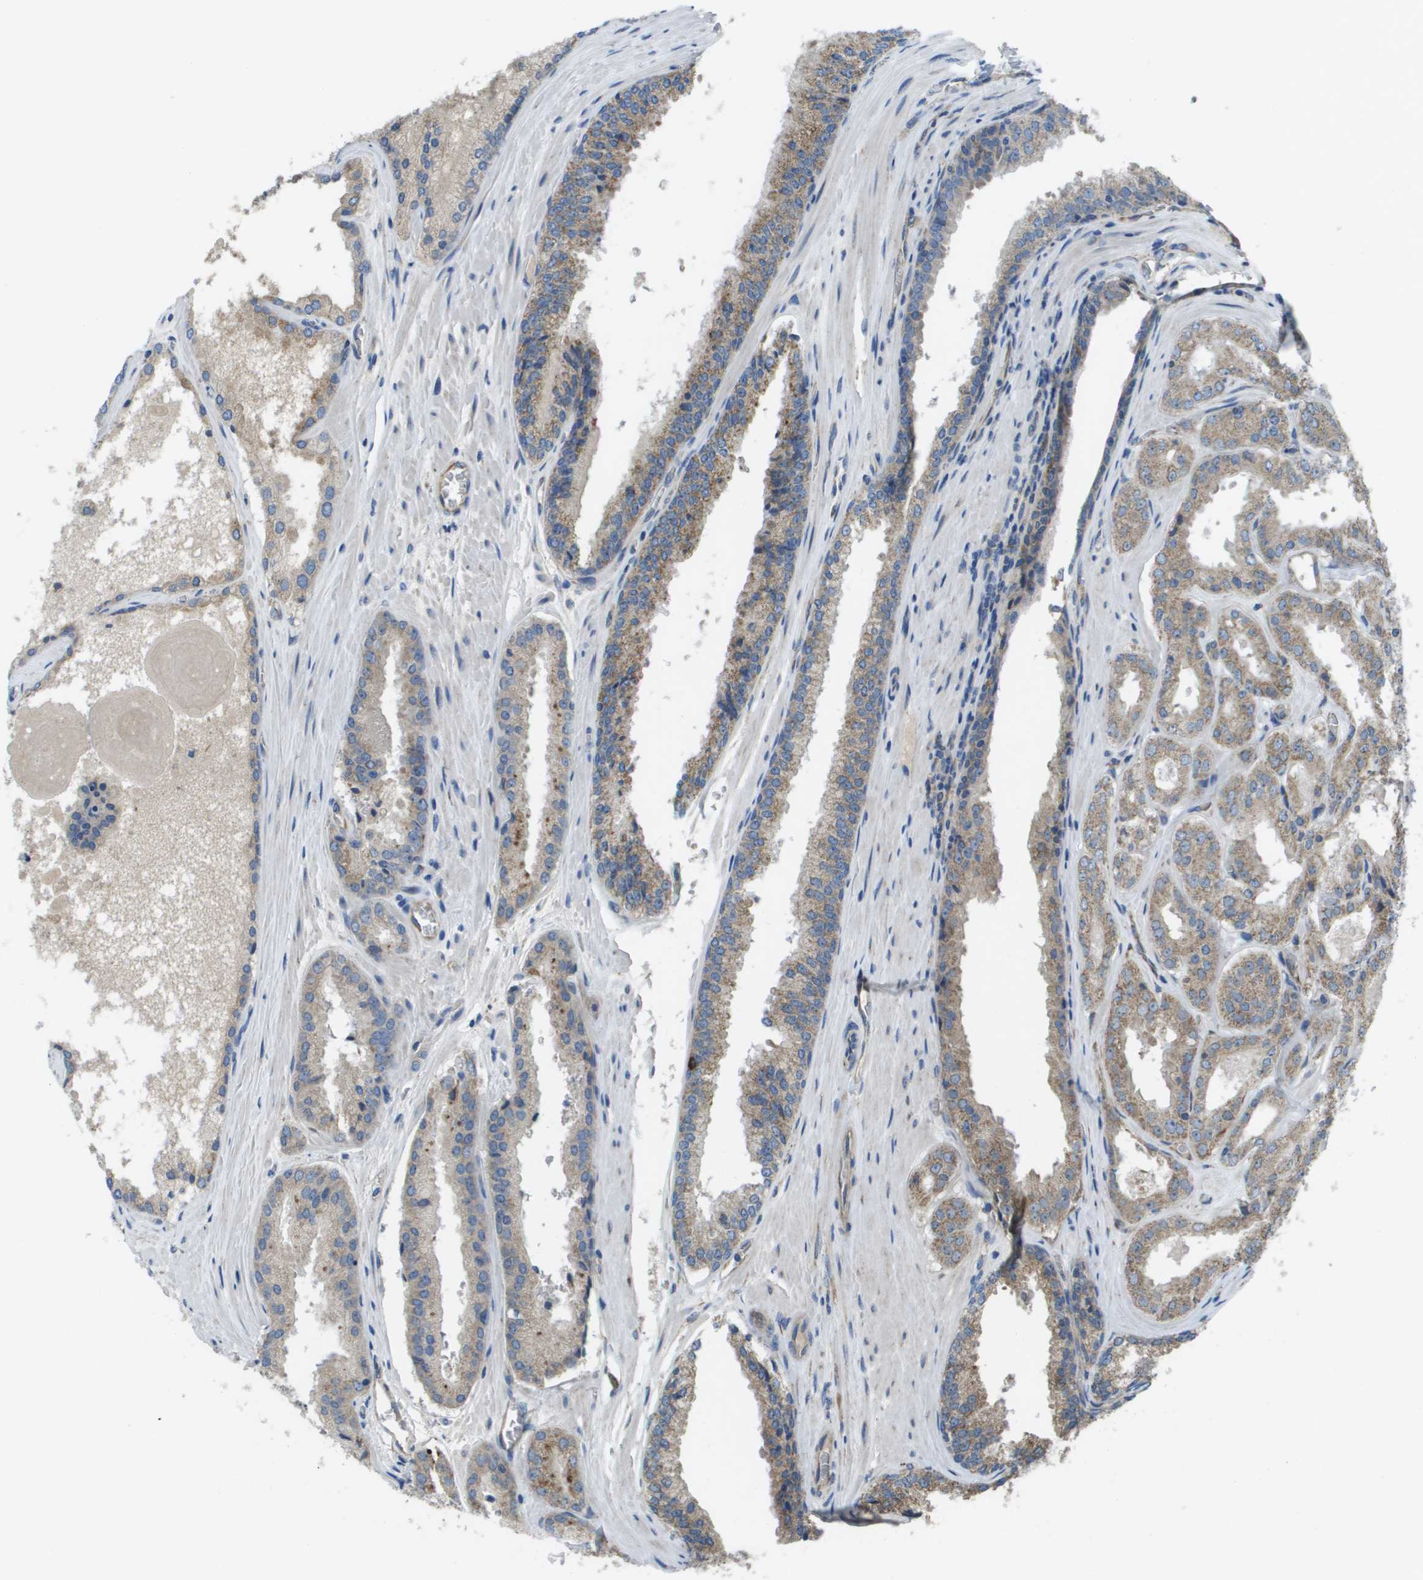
{"staining": {"intensity": "moderate", "quantity": ">75%", "location": "cytoplasmic/membranous"}, "tissue": "prostate cancer", "cell_type": "Tumor cells", "image_type": "cancer", "snomed": [{"axis": "morphology", "description": "Adenocarcinoma, High grade"}, {"axis": "topography", "description": "Prostate"}], "caption": "IHC histopathology image of human high-grade adenocarcinoma (prostate) stained for a protein (brown), which shows medium levels of moderate cytoplasmic/membranous positivity in approximately >75% of tumor cells.", "gene": "CLCN2", "patient": {"sex": "male", "age": 65}}